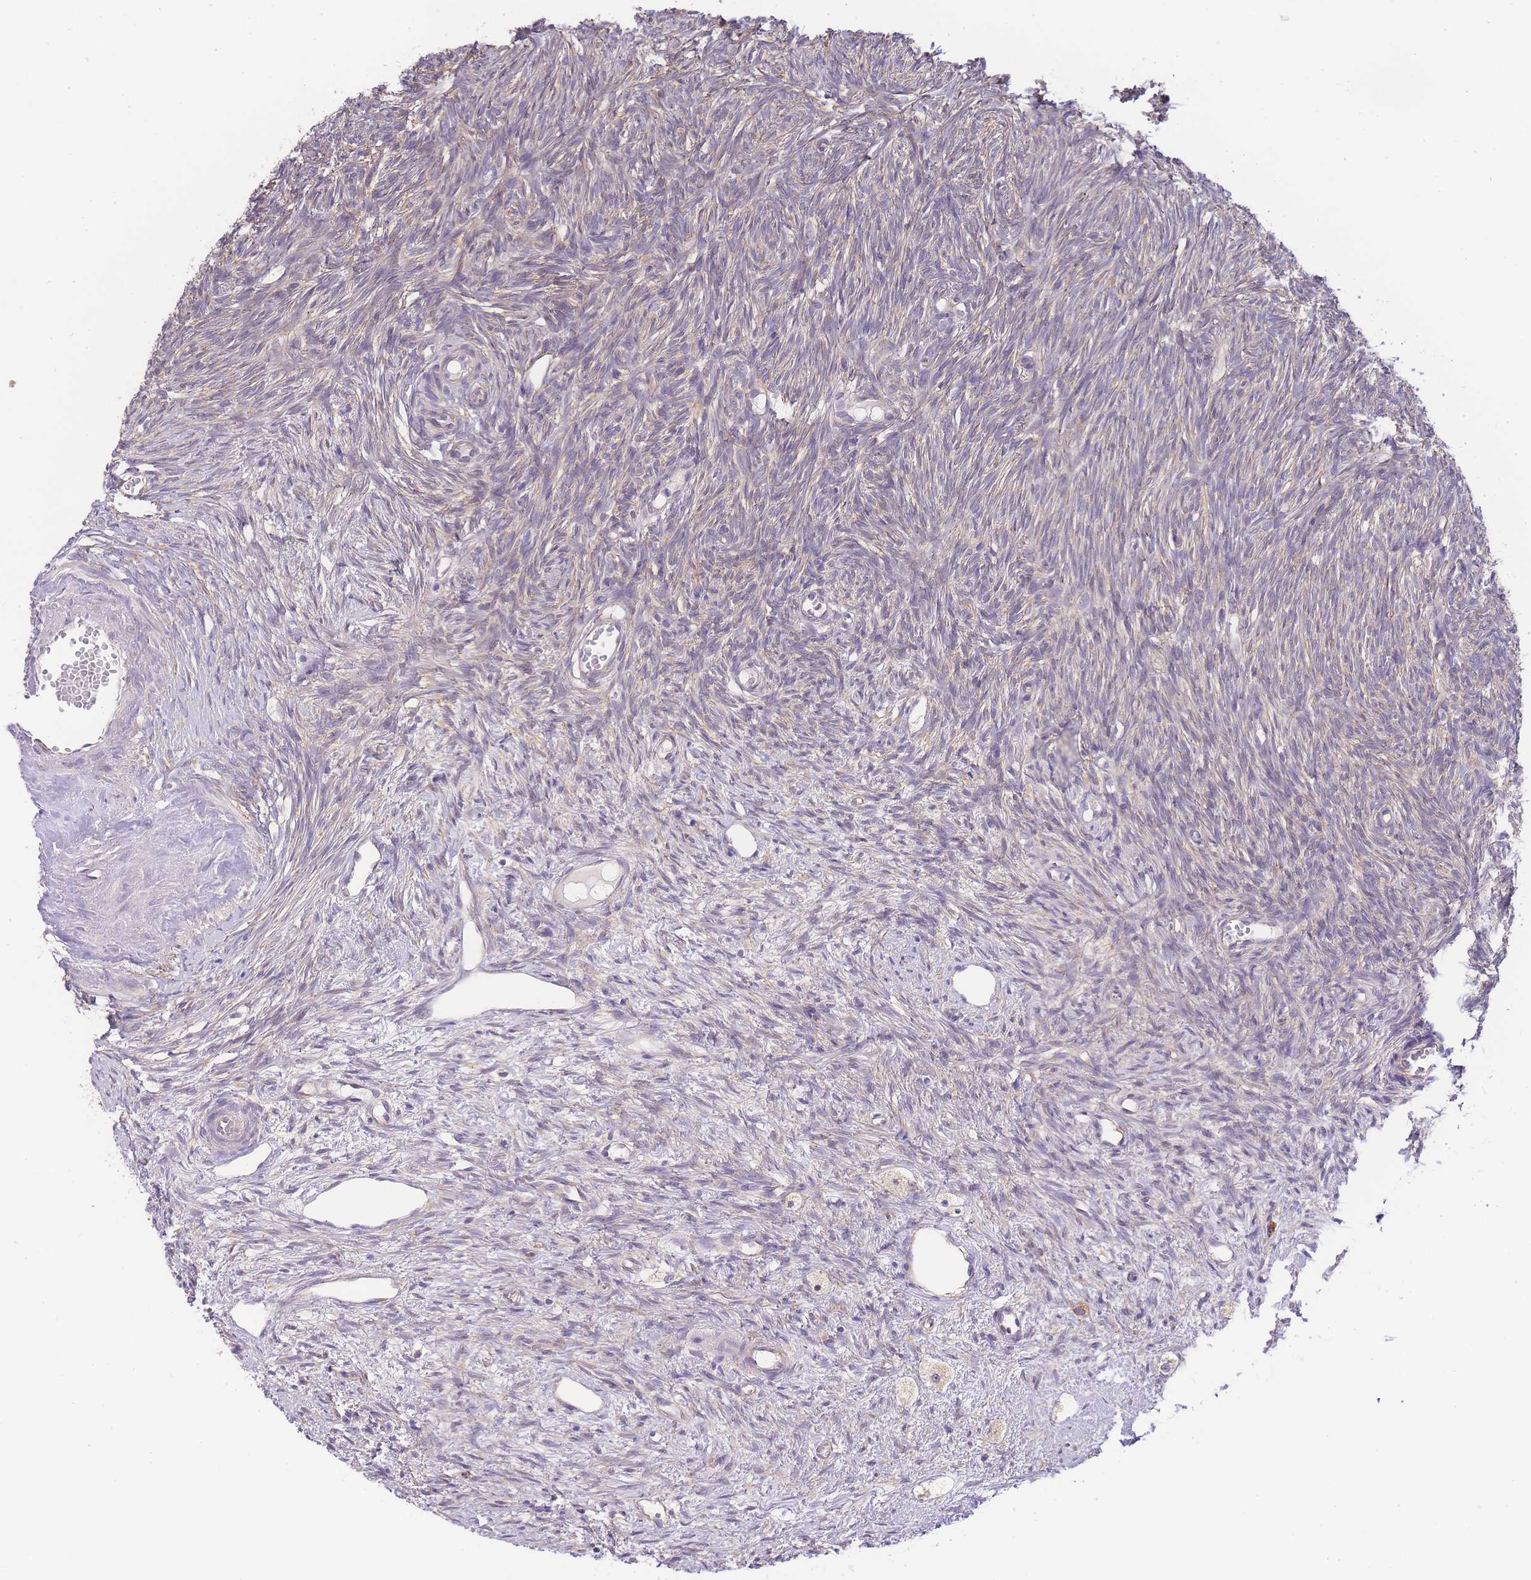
{"staining": {"intensity": "moderate", "quantity": ">75%", "location": "cytoplasmic/membranous"}, "tissue": "ovary", "cell_type": "Follicle cells", "image_type": "normal", "snomed": [{"axis": "morphology", "description": "Normal tissue, NOS"}, {"axis": "topography", "description": "Ovary"}], "caption": "DAB (3,3'-diaminobenzidine) immunohistochemical staining of benign human ovary displays moderate cytoplasmic/membranous protein staining in about >75% of follicle cells.", "gene": "BEX1", "patient": {"sex": "female", "age": 51}}